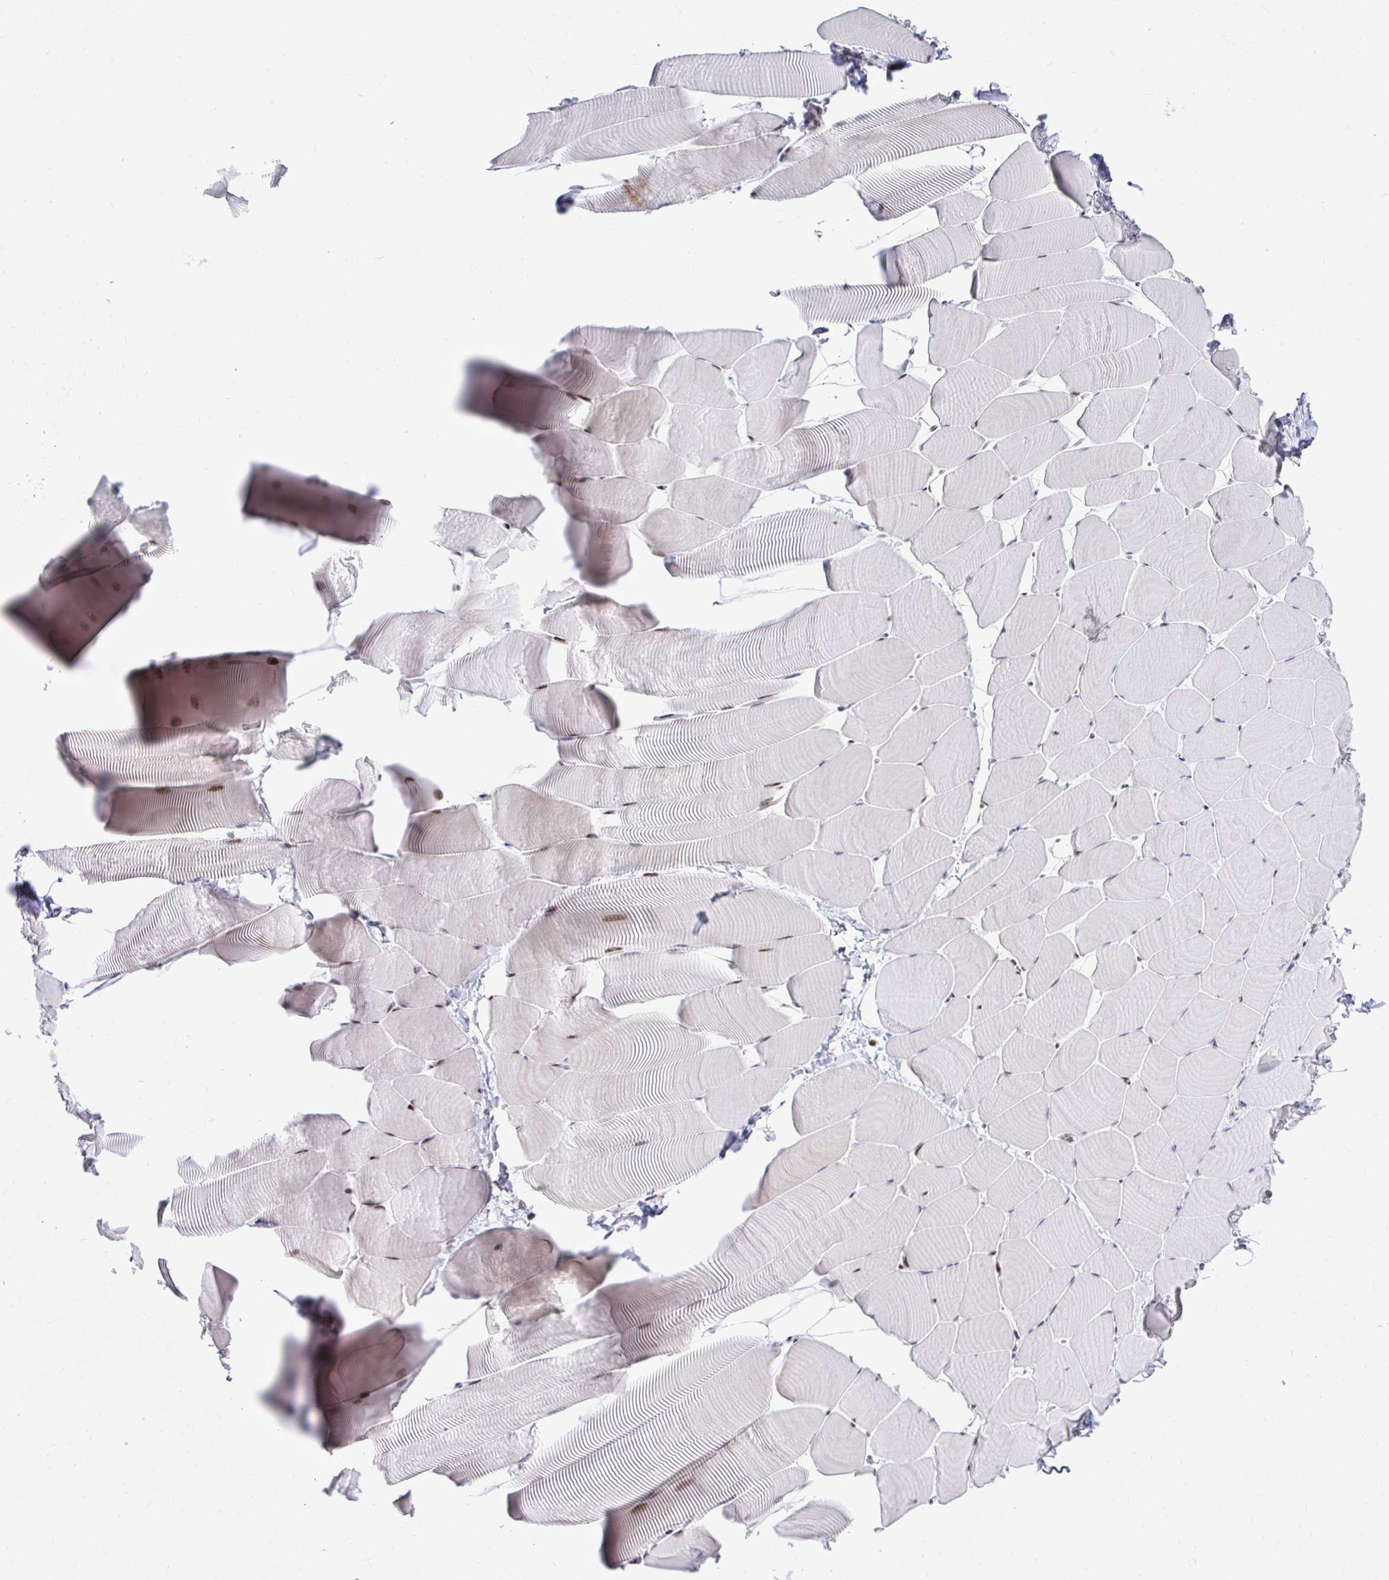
{"staining": {"intensity": "moderate", "quantity": "<25%", "location": "nuclear"}, "tissue": "skeletal muscle", "cell_type": "Myocytes", "image_type": "normal", "snomed": [{"axis": "morphology", "description": "Normal tissue, NOS"}, {"axis": "topography", "description": "Skeletal muscle"}], "caption": "The photomicrograph reveals staining of unremarkable skeletal muscle, revealing moderate nuclear protein expression (brown color) within myocytes.", "gene": "GLDN", "patient": {"sex": "male", "age": 25}}